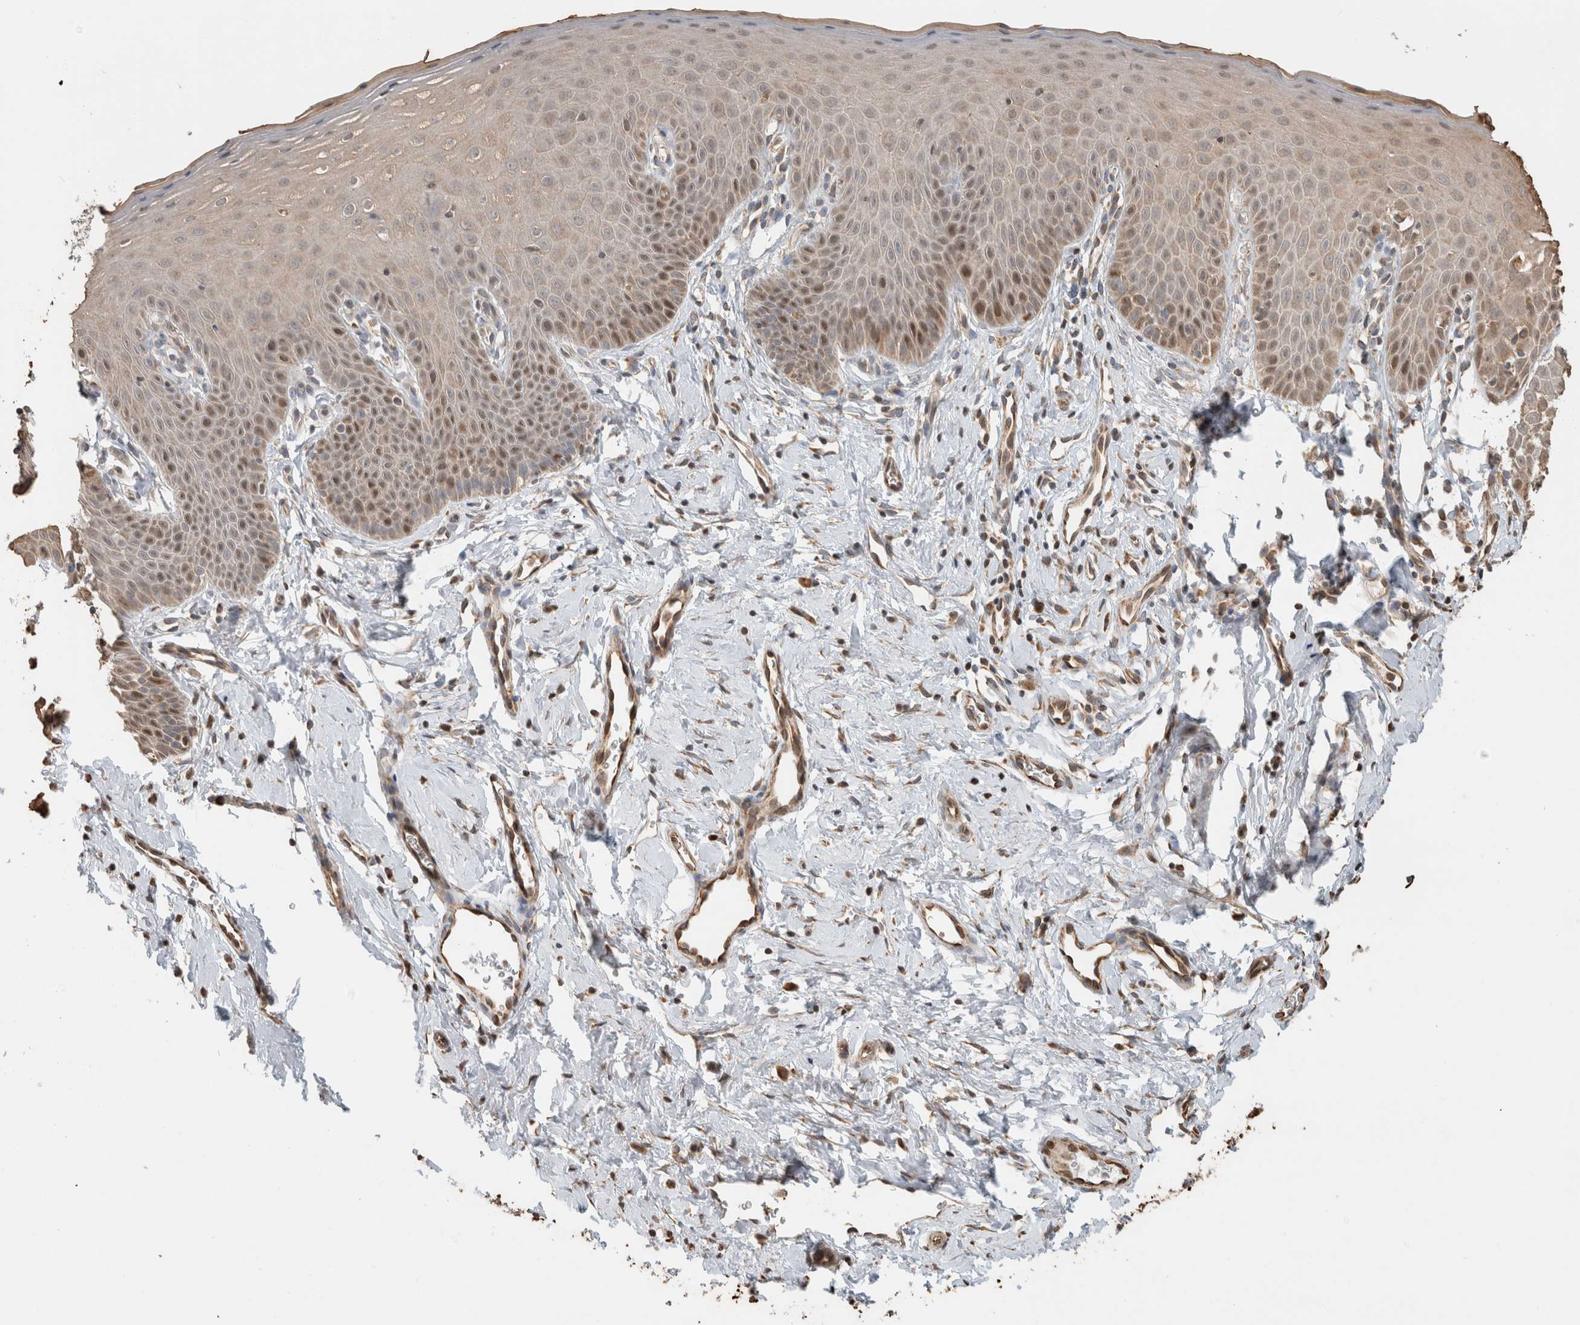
{"staining": {"intensity": "moderate", "quantity": "25%-75%", "location": "cytoplasmic/membranous"}, "tissue": "cervix", "cell_type": "Glandular cells", "image_type": "normal", "snomed": [{"axis": "morphology", "description": "Normal tissue, NOS"}, {"axis": "topography", "description": "Cervix"}], "caption": "IHC staining of normal cervix, which exhibits medium levels of moderate cytoplasmic/membranous staining in approximately 25%-75% of glandular cells indicating moderate cytoplasmic/membranous protein expression. The staining was performed using DAB (3,3'-diaminobenzidine) (brown) for protein detection and nuclei were counterstained in hematoxylin (blue).", "gene": "GINS4", "patient": {"sex": "female", "age": 36}}